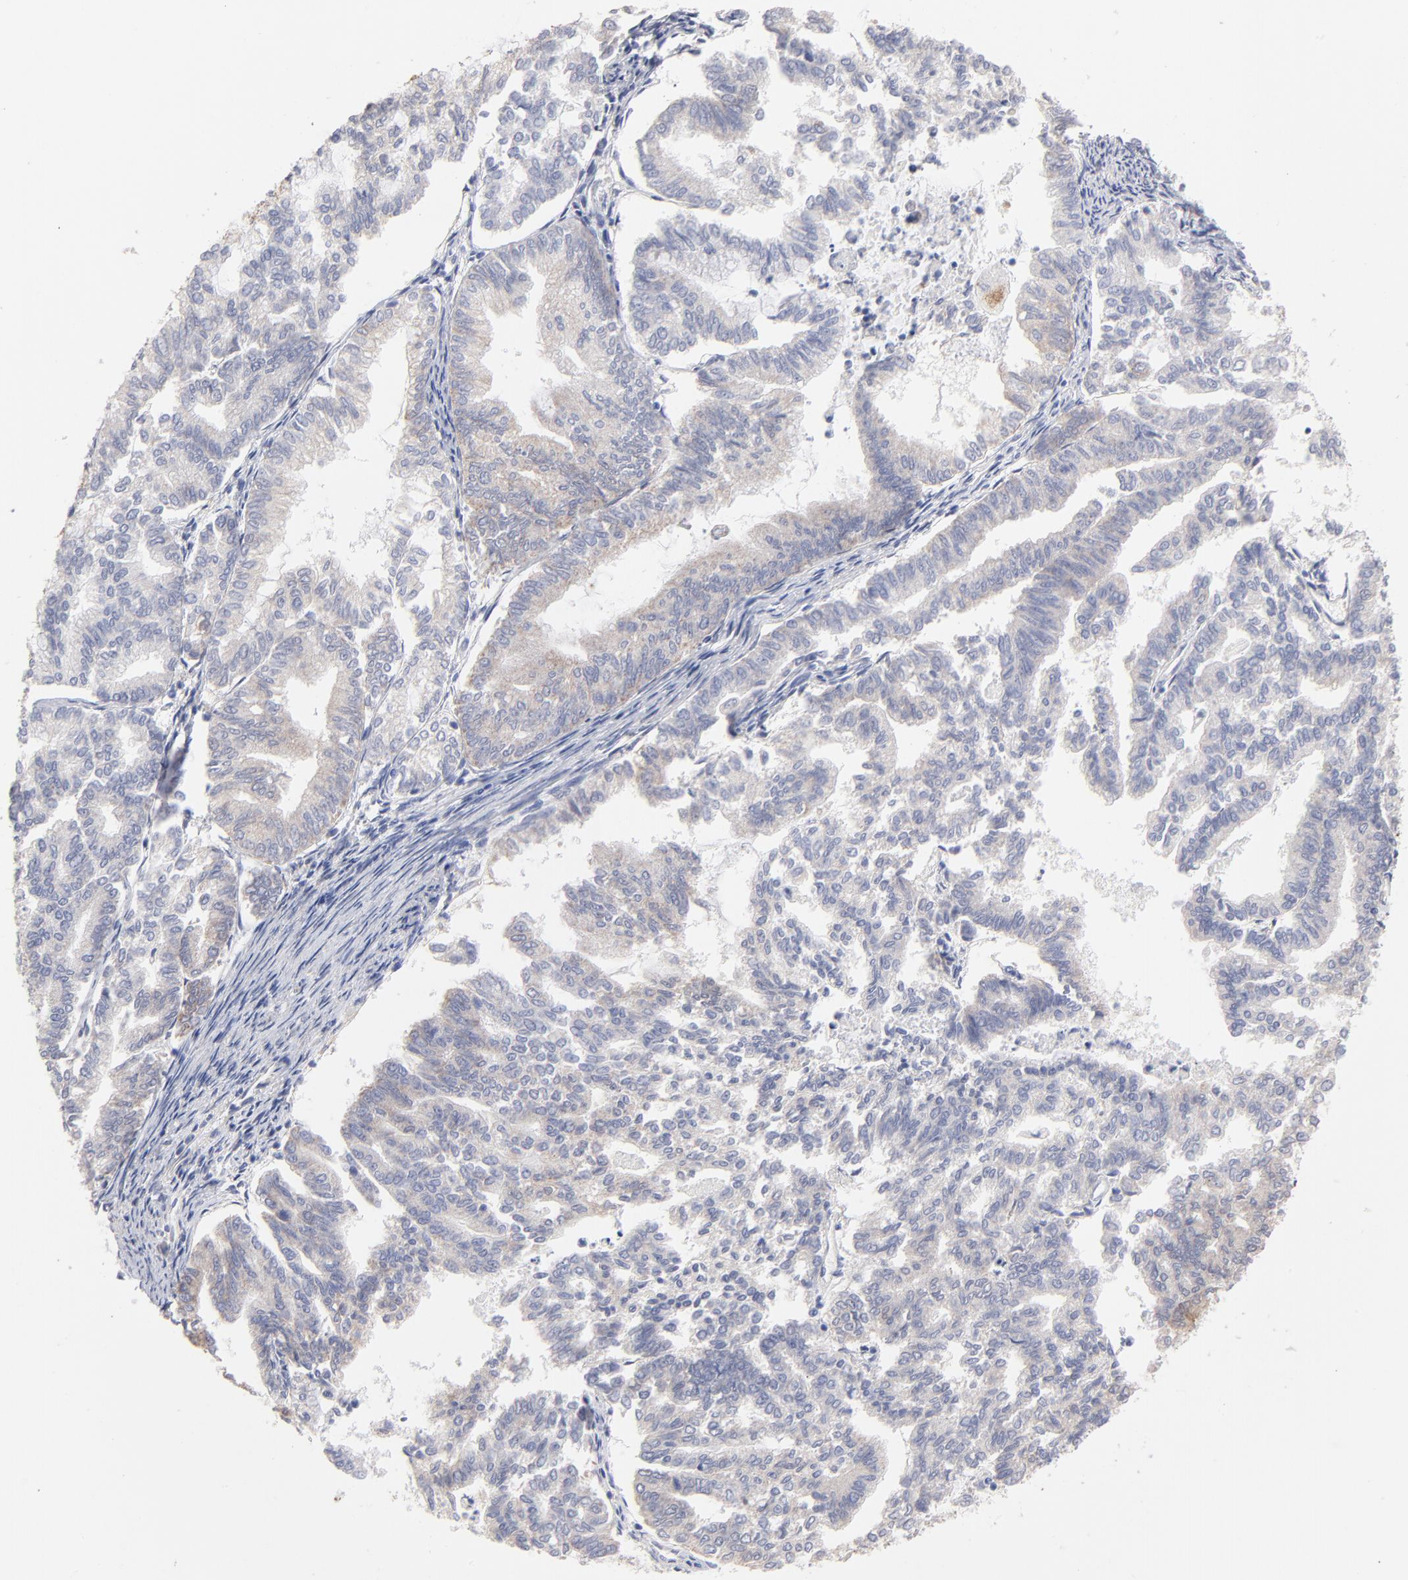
{"staining": {"intensity": "weak", "quantity": "25%-75%", "location": "cytoplasmic/membranous"}, "tissue": "endometrial cancer", "cell_type": "Tumor cells", "image_type": "cancer", "snomed": [{"axis": "morphology", "description": "Adenocarcinoma, NOS"}, {"axis": "topography", "description": "Endometrium"}], "caption": "A histopathology image of human adenocarcinoma (endometrial) stained for a protein shows weak cytoplasmic/membranous brown staining in tumor cells.", "gene": "TST", "patient": {"sex": "female", "age": 79}}